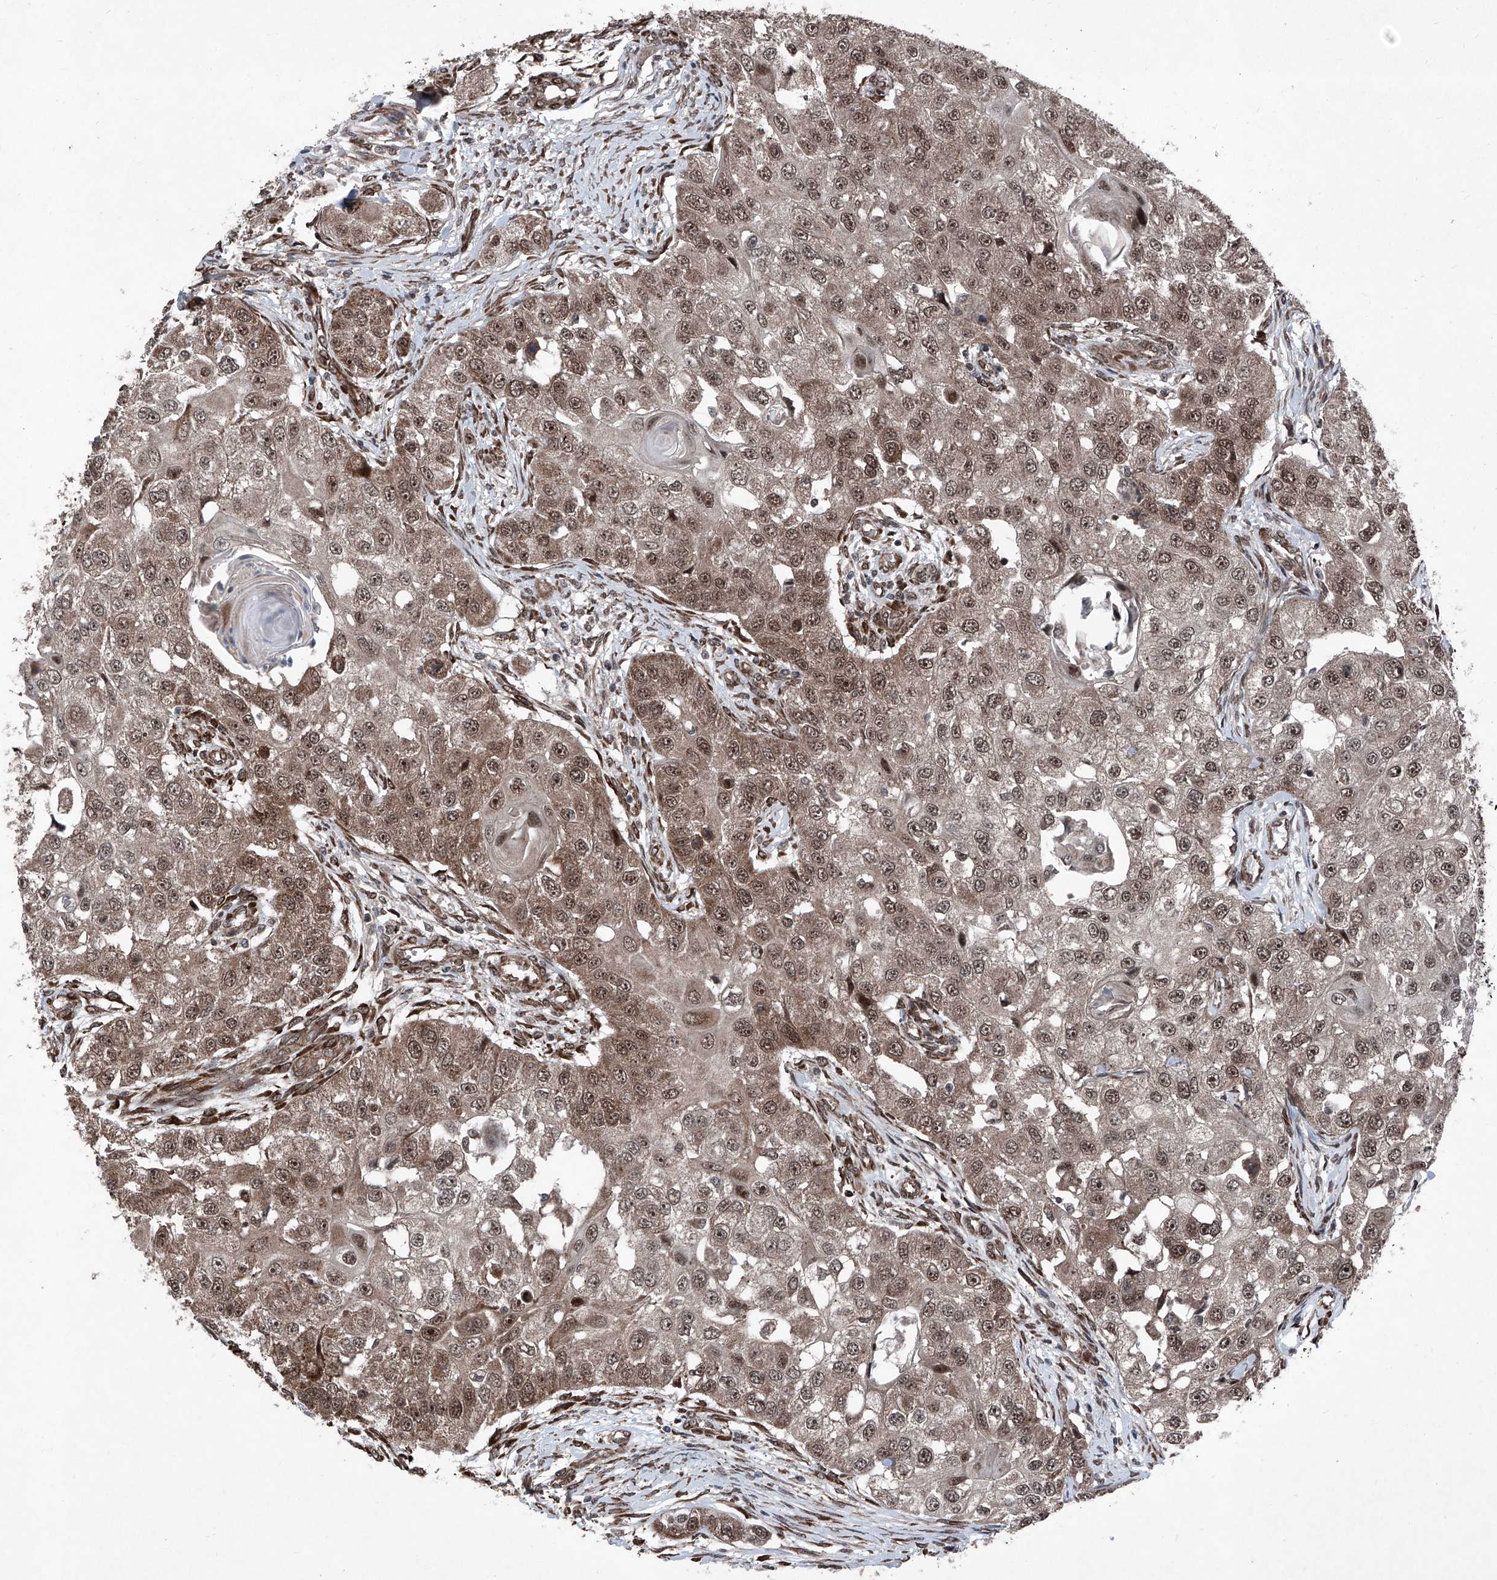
{"staining": {"intensity": "moderate", "quantity": ">75%", "location": "cytoplasmic/membranous,nuclear"}, "tissue": "head and neck cancer", "cell_type": "Tumor cells", "image_type": "cancer", "snomed": [{"axis": "morphology", "description": "Normal tissue, NOS"}, {"axis": "morphology", "description": "Squamous cell carcinoma, NOS"}, {"axis": "topography", "description": "Skeletal muscle"}, {"axis": "topography", "description": "Head-Neck"}], "caption": "Approximately >75% of tumor cells in squamous cell carcinoma (head and neck) show moderate cytoplasmic/membranous and nuclear protein staining as visualized by brown immunohistochemical staining.", "gene": "COA7", "patient": {"sex": "male", "age": 51}}